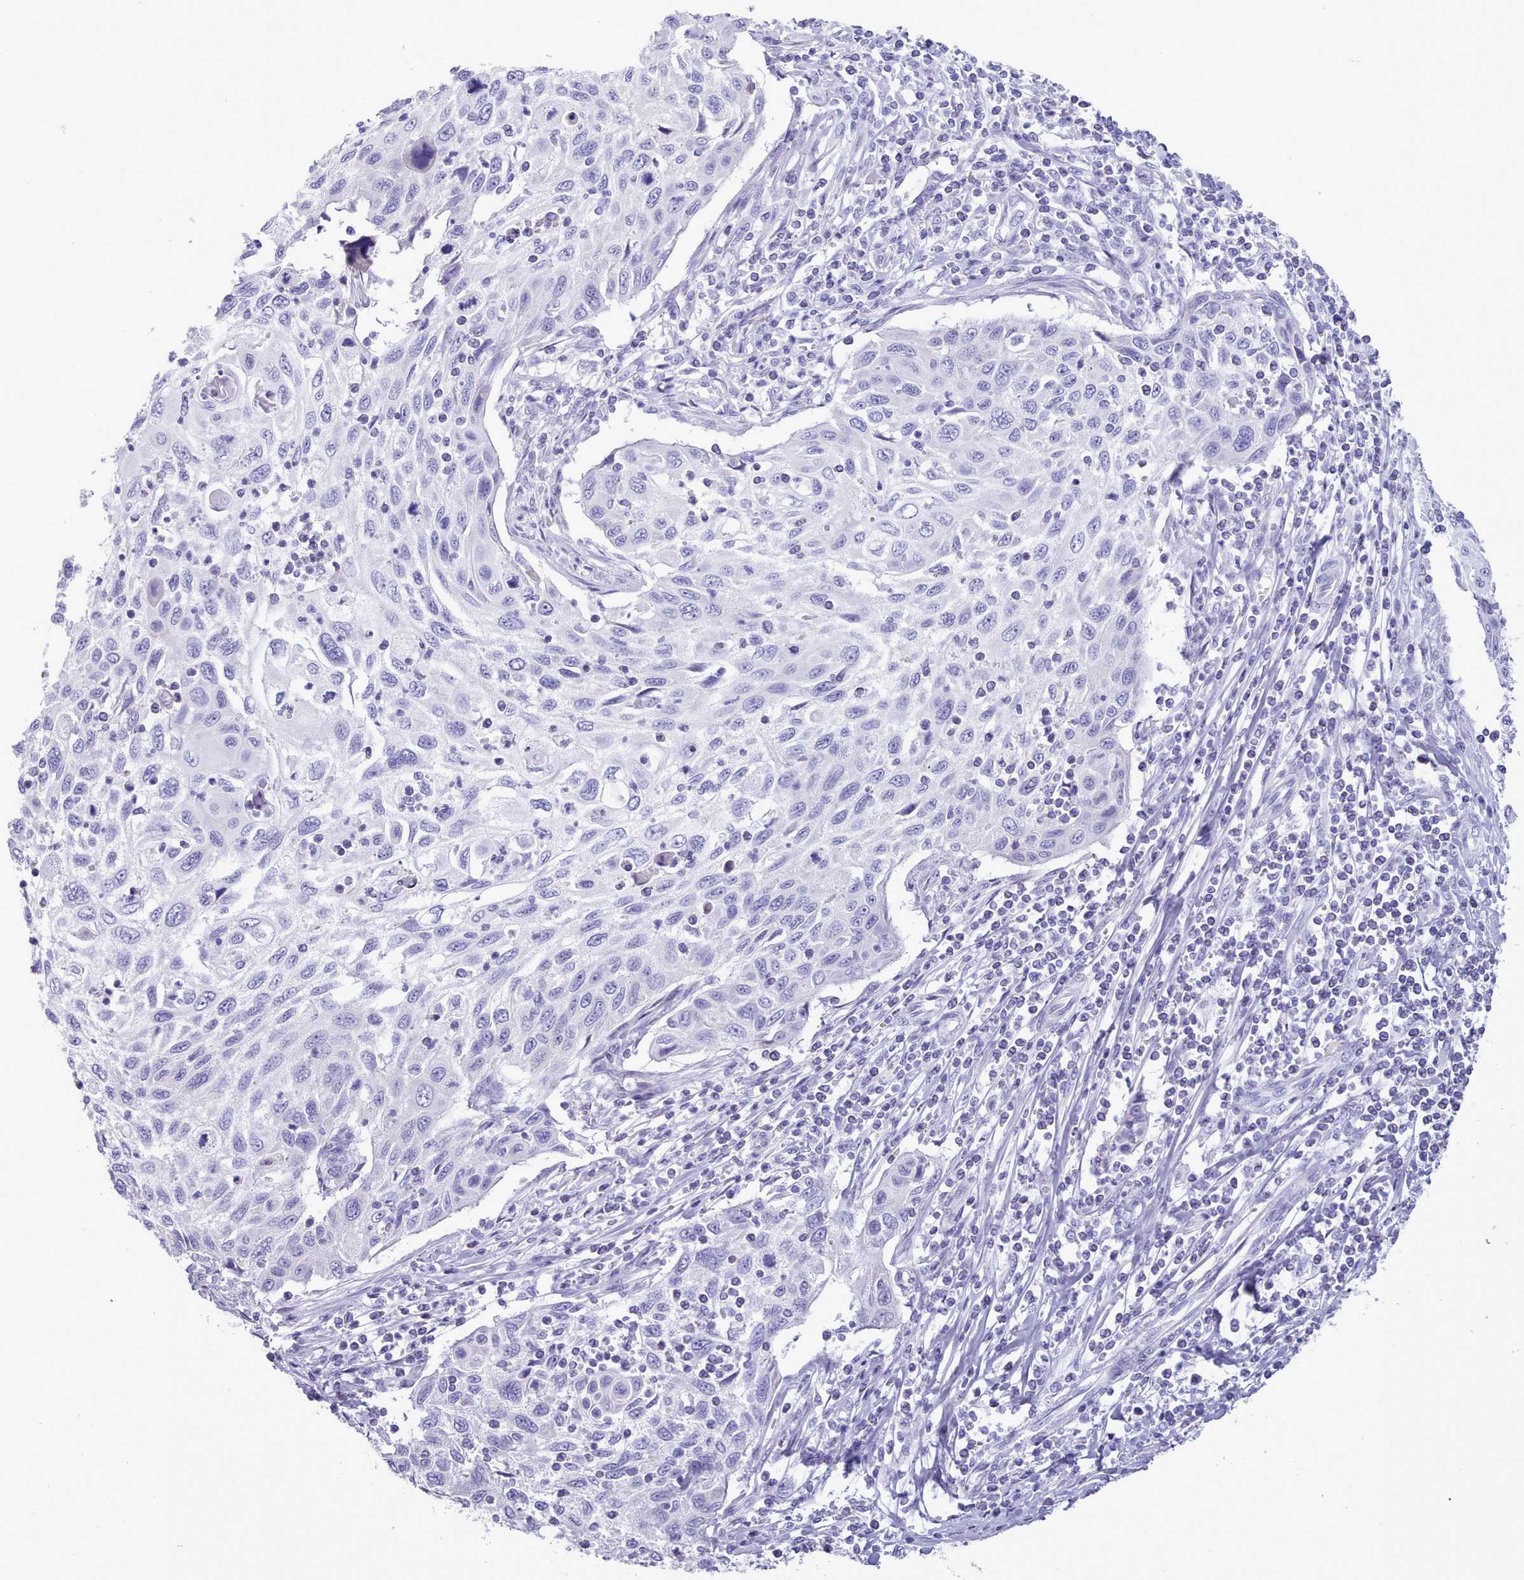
{"staining": {"intensity": "negative", "quantity": "none", "location": "none"}, "tissue": "cervical cancer", "cell_type": "Tumor cells", "image_type": "cancer", "snomed": [{"axis": "morphology", "description": "Squamous cell carcinoma, NOS"}, {"axis": "topography", "description": "Cervix"}], "caption": "IHC of cervical cancer (squamous cell carcinoma) shows no positivity in tumor cells.", "gene": "TMEM253", "patient": {"sex": "female", "age": 70}}